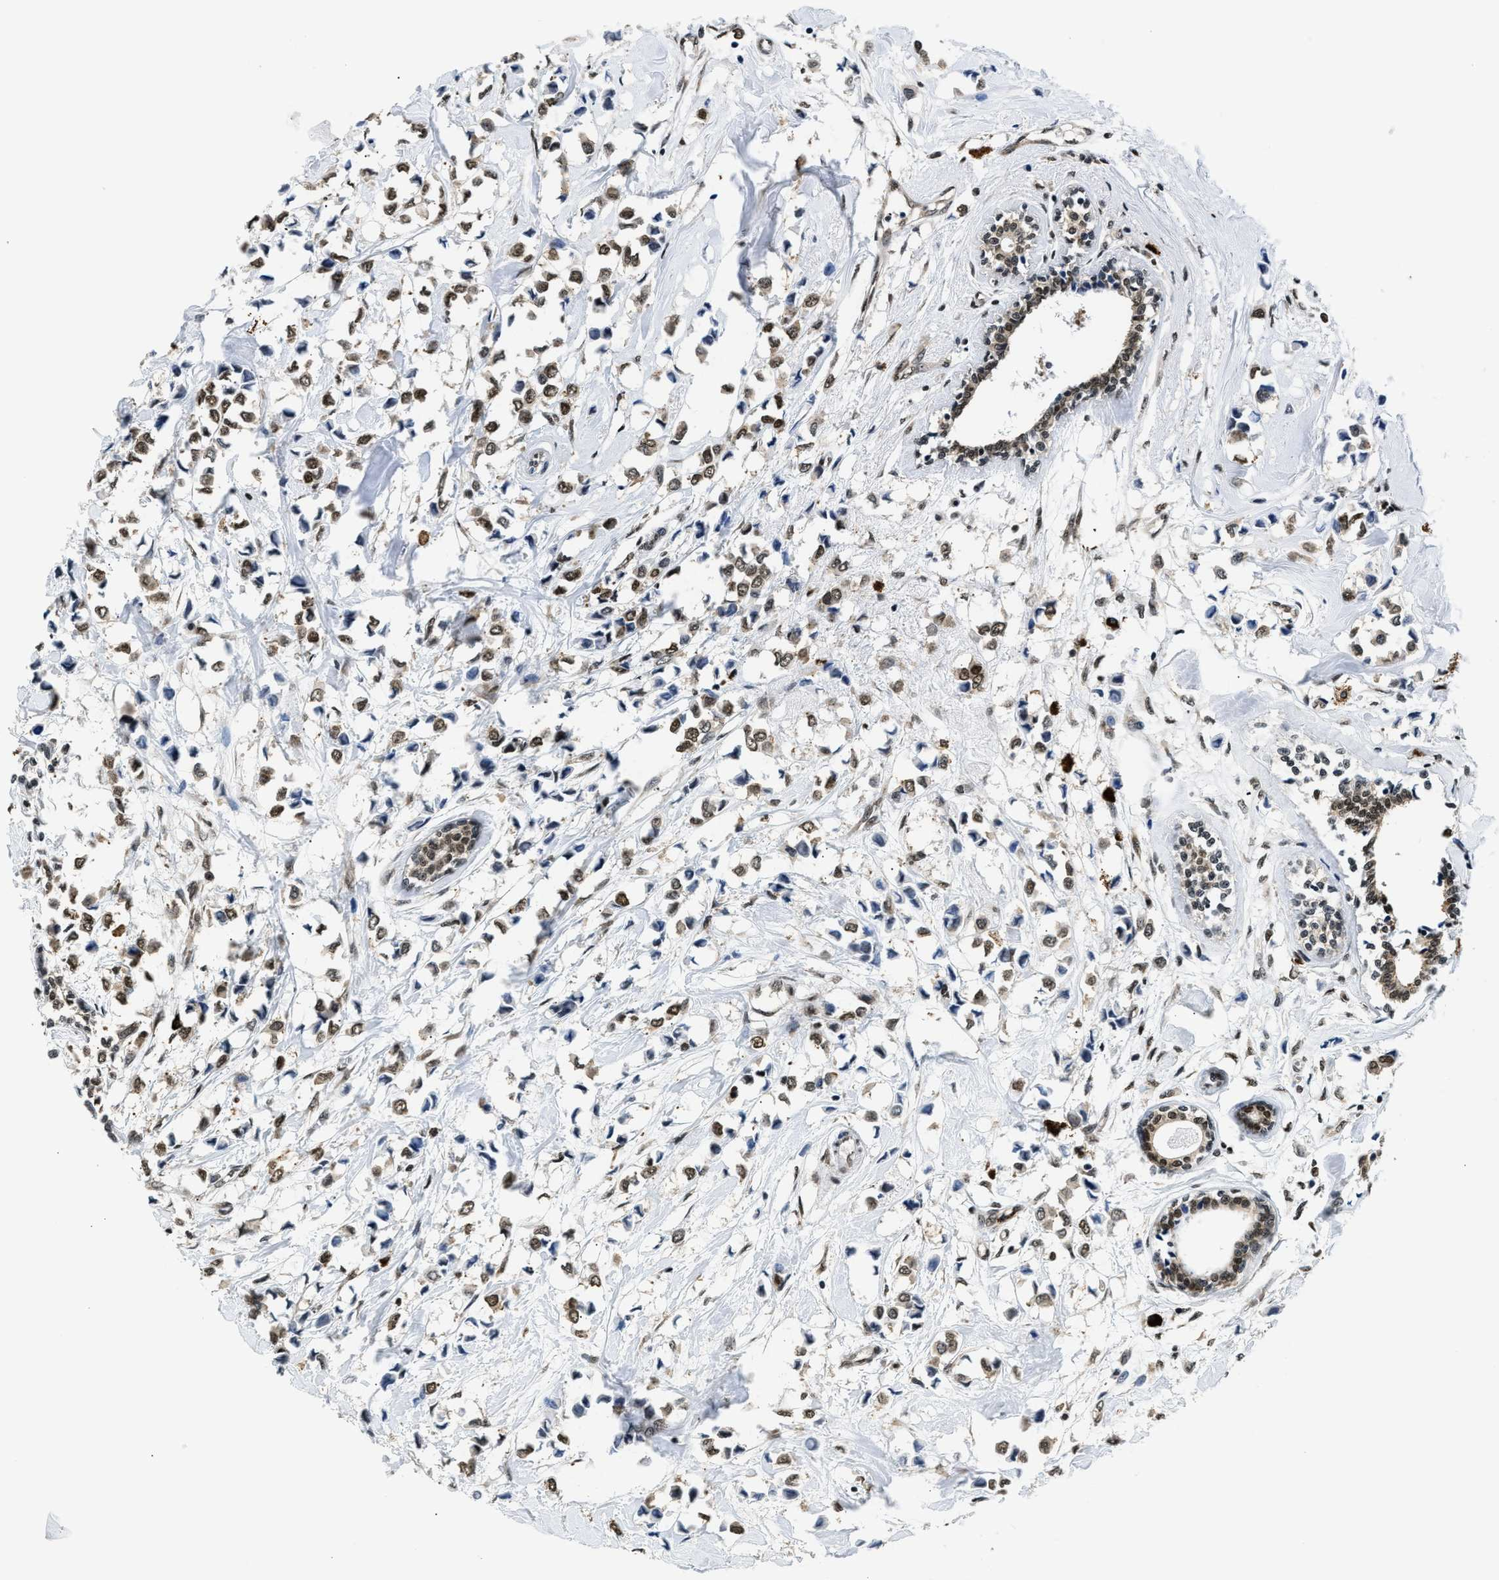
{"staining": {"intensity": "moderate", "quantity": ">75%", "location": "nuclear"}, "tissue": "breast cancer", "cell_type": "Tumor cells", "image_type": "cancer", "snomed": [{"axis": "morphology", "description": "Lobular carcinoma"}, {"axis": "topography", "description": "Breast"}], "caption": "Lobular carcinoma (breast) stained for a protein (brown) demonstrates moderate nuclear positive expression in approximately >75% of tumor cells.", "gene": "CCNDBP1", "patient": {"sex": "female", "age": 51}}